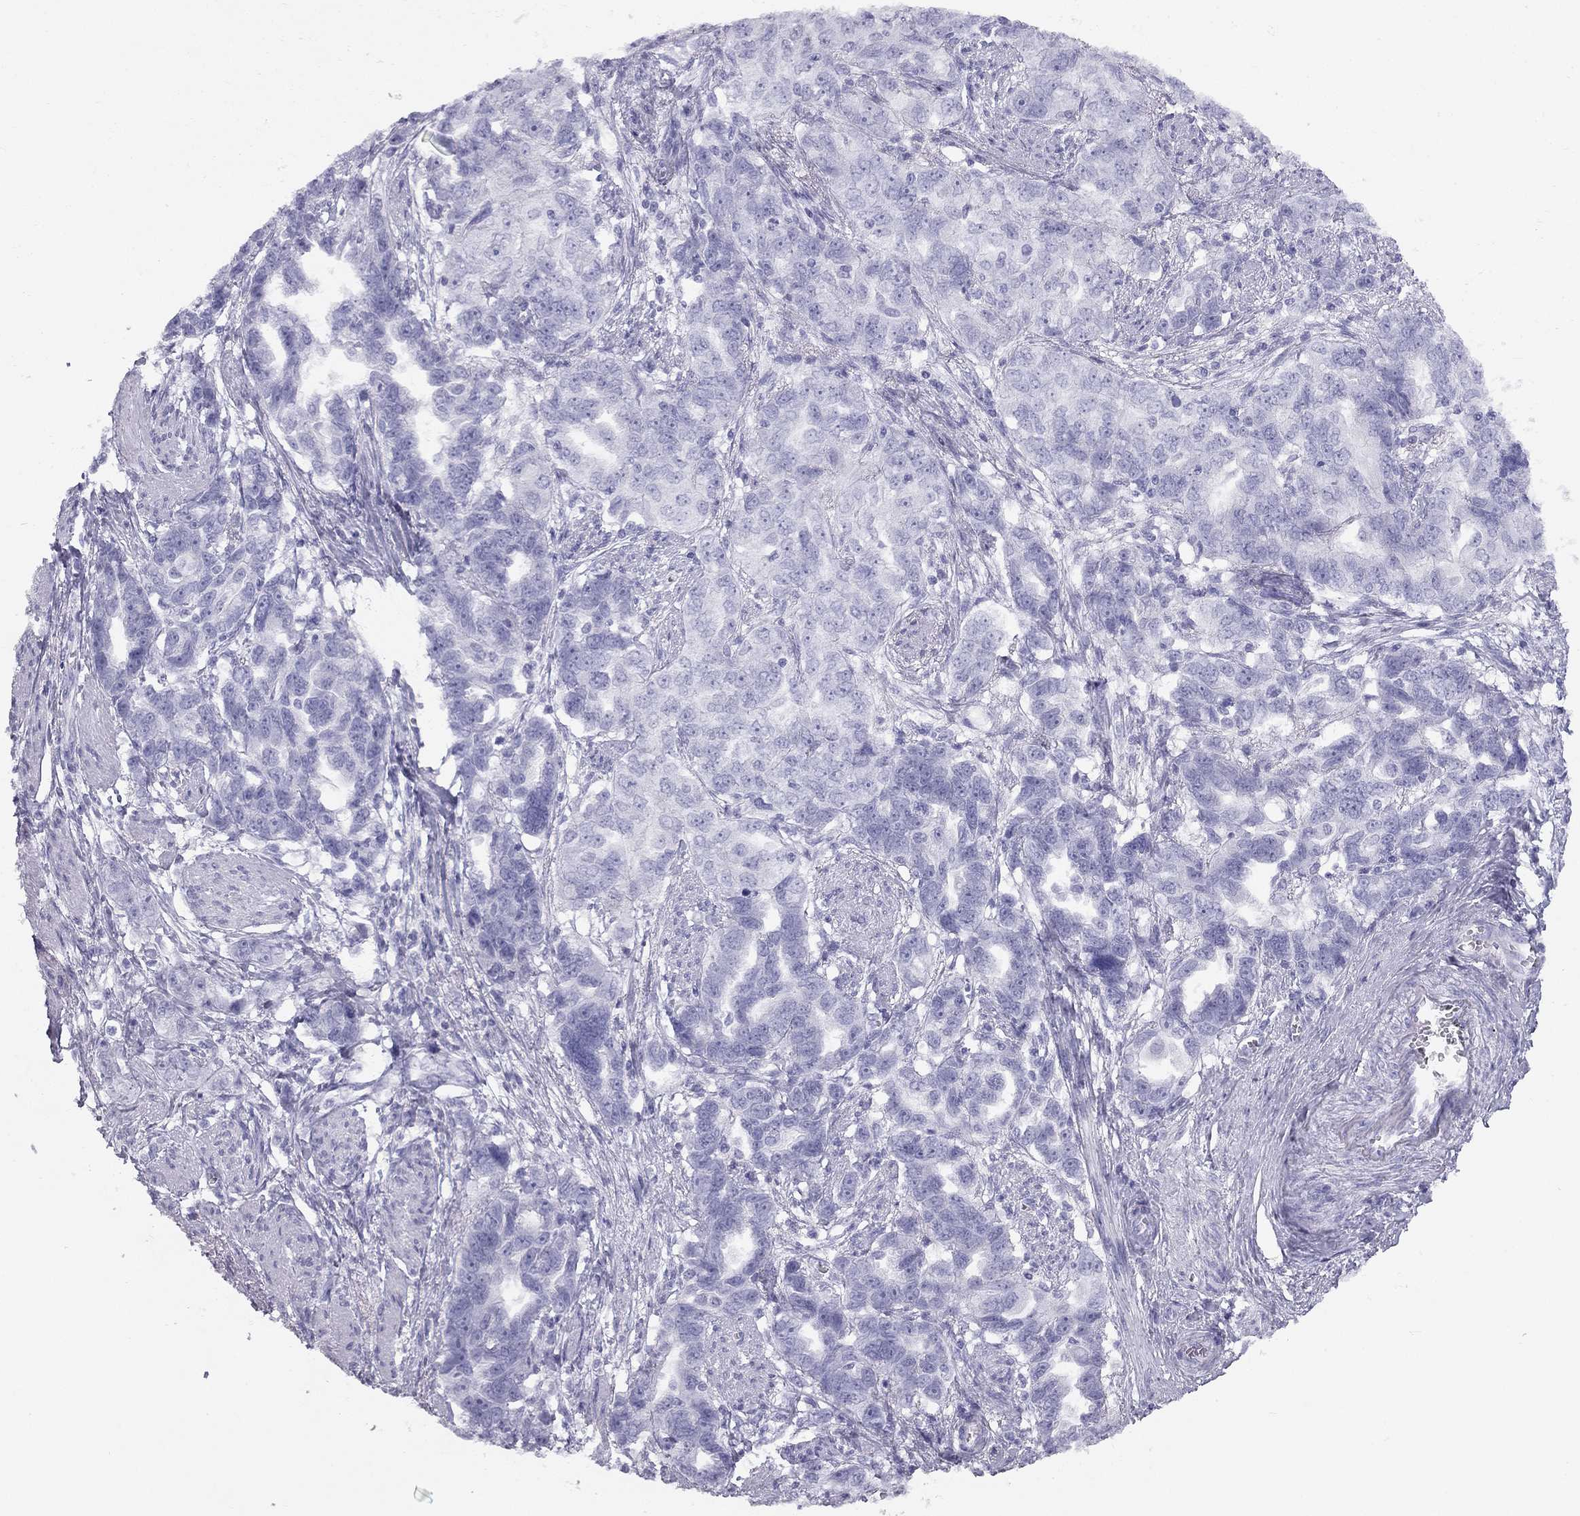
{"staining": {"intensity": "negative", "quantity": "none", "location": "none"}, "tissue": "ovarian cancer", "cell_type": "Tumor cells", "image_type": "cancer", "snomed": [{"axis": "morphology", "description": "Cystadenocarcinoma, serous, NOS"}, {"axis": "topography", "description": "Ovary"}], "caption": "This is a micrograph of immunohistochemistry staining of serous cystadenocarcinoma (ovarian), which shows no positivity in tumor cells.", "gene": "KLRG1", "patient": {"sex": "female", "age": 51}}